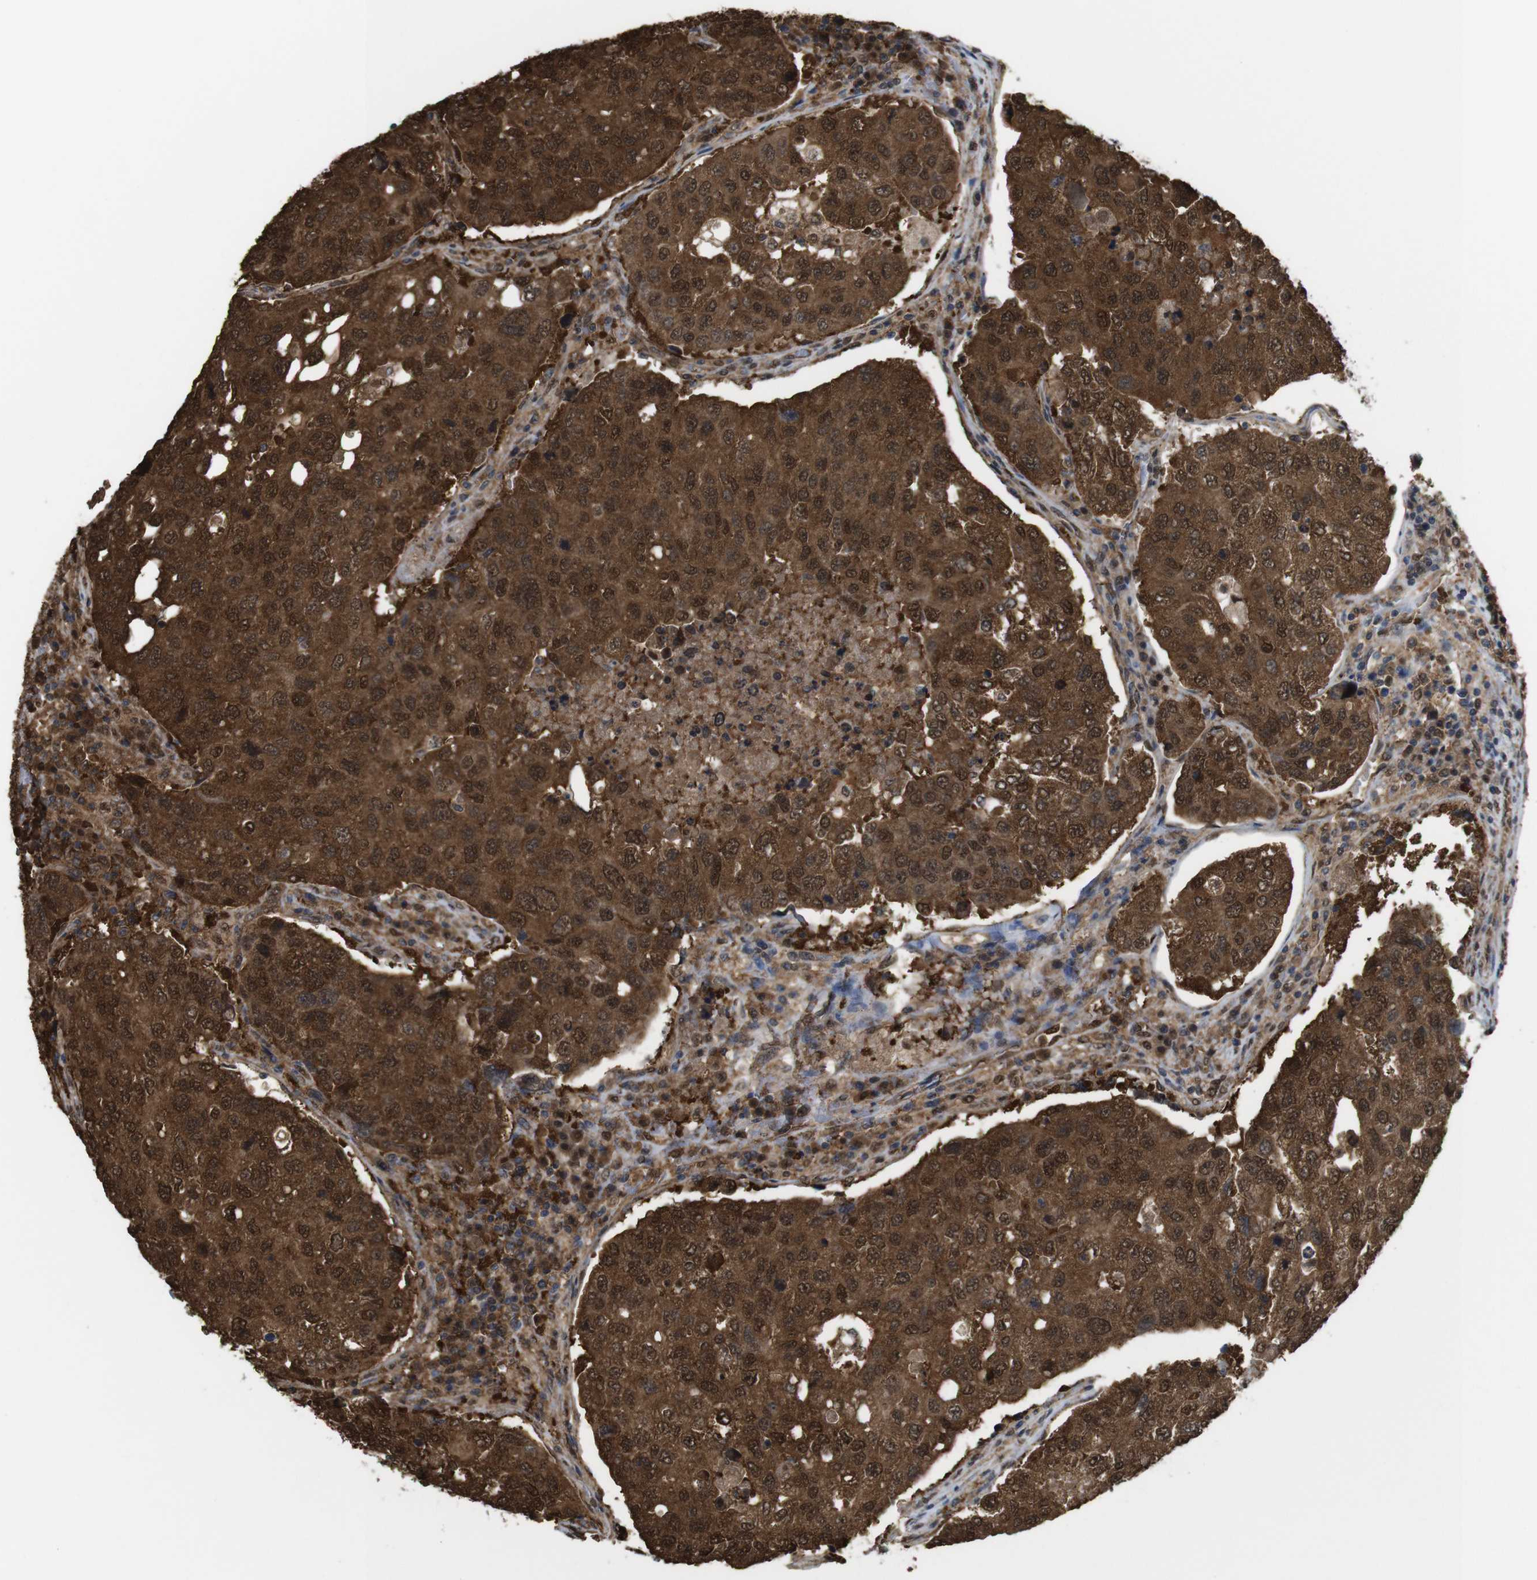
{"staining": {"intensity": "strong", "quantity": ">75%", "location": "cytoplasmic/membranous,nuclear"}, "tissue": "urothelial cancer", "cell_type": "Tumor cells", "image_type": "cancer", "snomed": [{"axis": "morphology", "description": "Urothelial carcinoma, High grade"}, {"axis": "topography", "description": "Lymph node"}, {"axis": "topography", "description": "Urinary bladder"}], "caption": "Human high-grade urothelial carcinoma stained with a protein marker shows strong staining in tumor cells.", "gene": "YWHAG", "patient": {"sex": "male", "age": 51}}